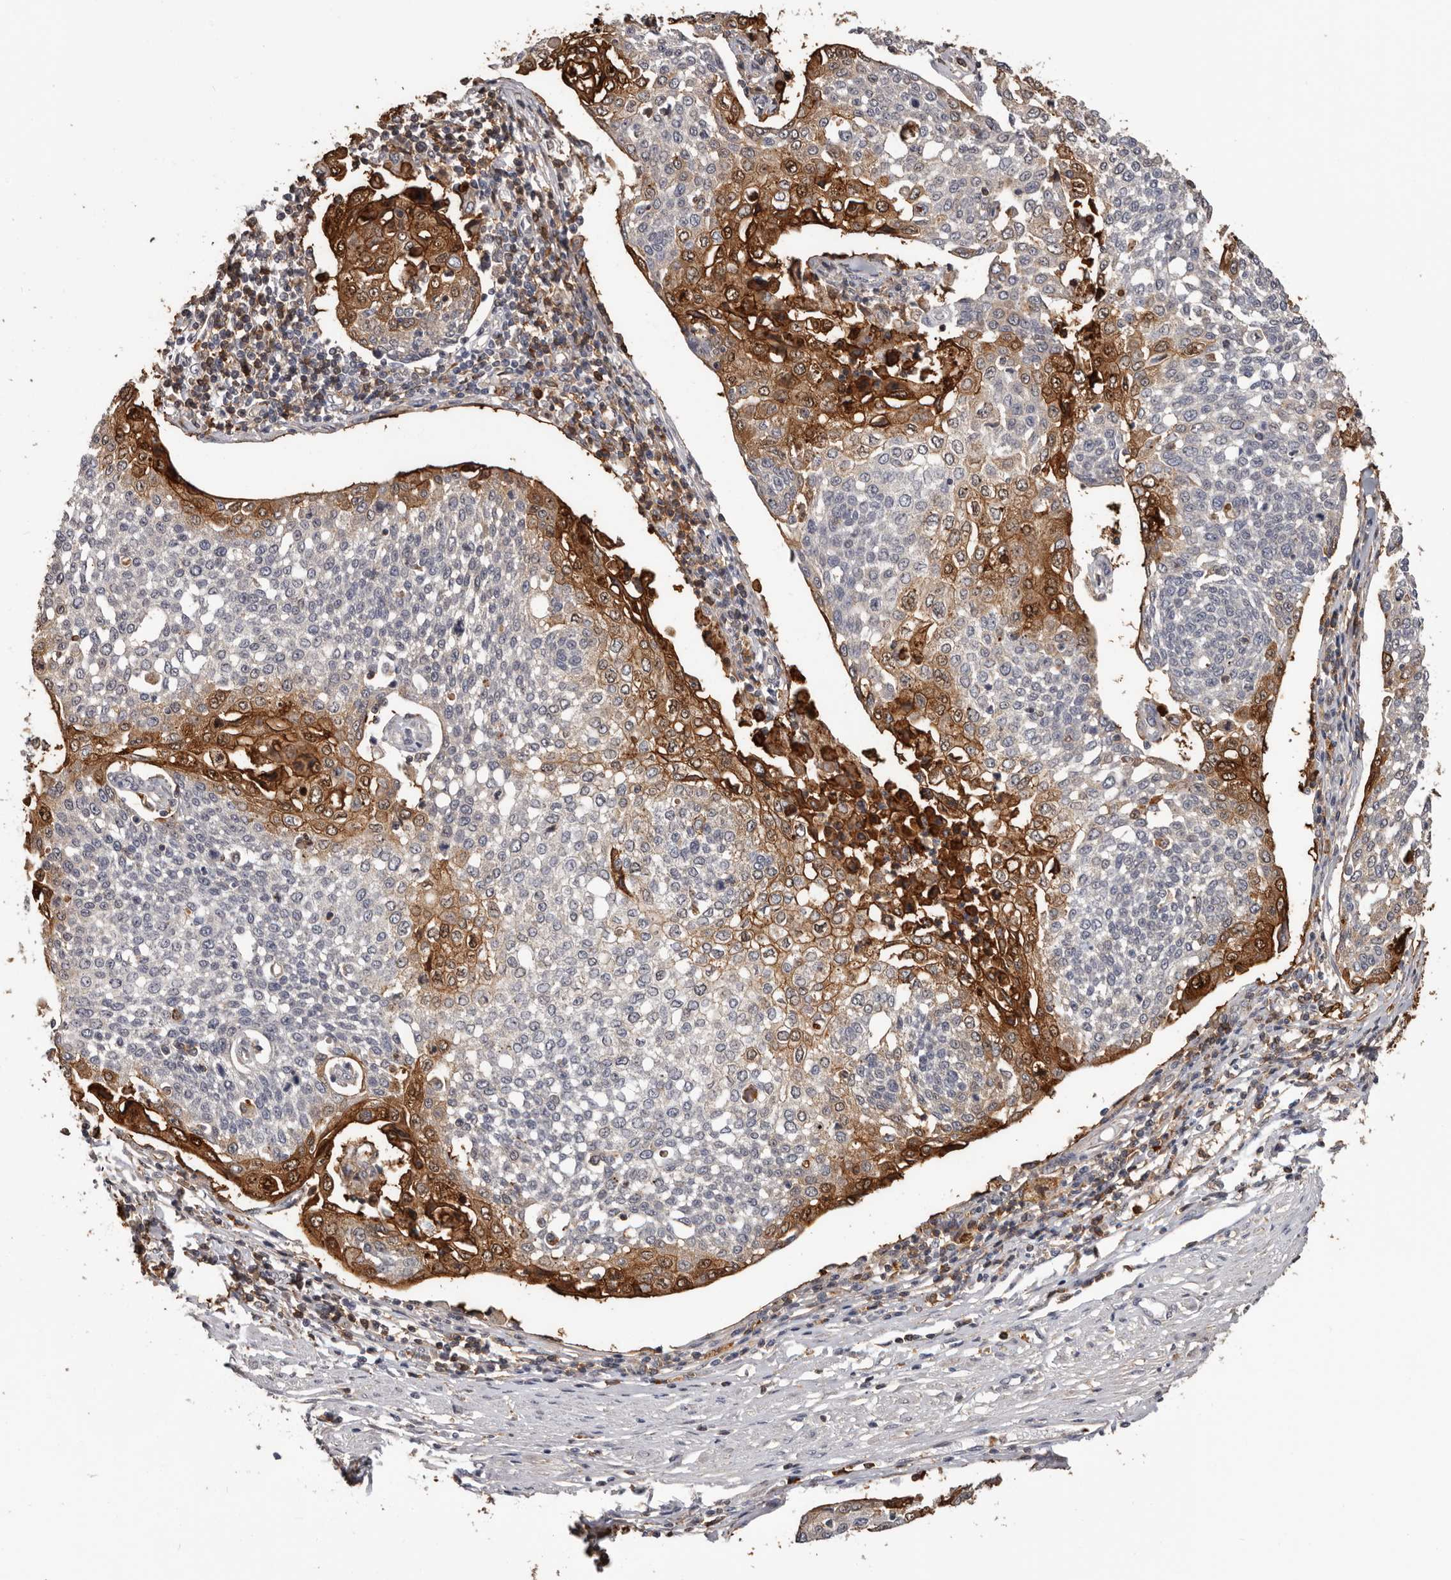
{"staining": {"intensity": "strong", "quantity": "<25%", "location": "cytoplasmic/membranous,nuclear"}, "tissue": "cervical cancer", "cell_type": "Tumor cells", "image_type": "cancer", "snomed": [{"axis": "morphology", "description": "Squamous cell carcinoma, NOS"}, {"axis": "topography", "description": "Cervix"}], "caption": "Tumor cells reveal medium levels of strong cytoplasmic/membranous and nuclear staining in approximately <25% of cells in human cervical cancer (squamous cell carcinoma). (Brightfield microscopy of DAB IHC at high magnification).", "gene": "PRR12", "patient": {"sex": "female", "age": 34}}